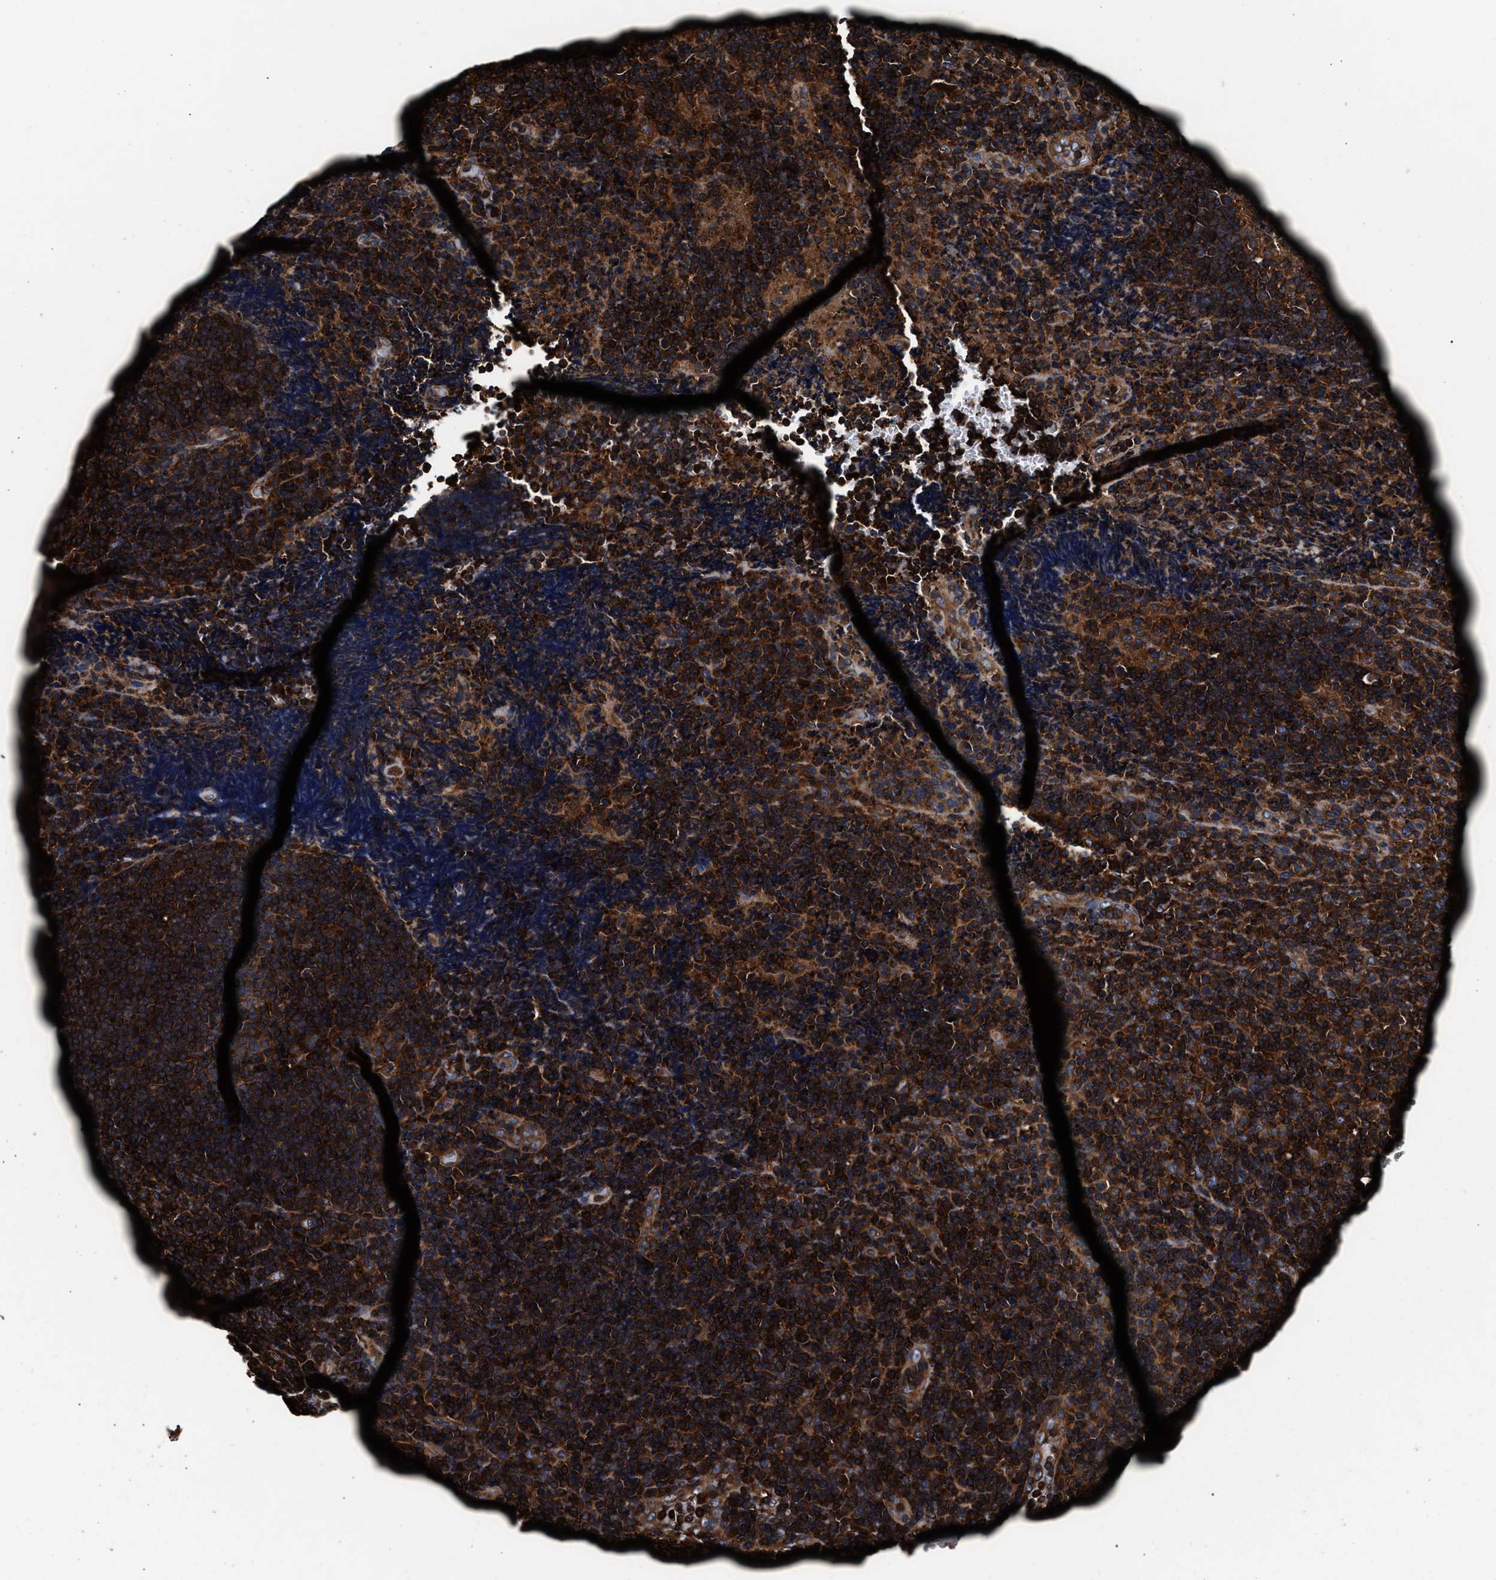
{"staining": {"intensity": "strong", "quantity": ">75%", "location": "cytoplasmic/membranous"}, "tissue": "lymphoma", "cell_type": "Tumor cells", "image_type": "cancer", "snomed": [{"axis": "morphology", "description": "Malignant lymphoma, non-Hodgkin's type, High grade"}, {"axis": "topography", "description": "Tonsil"}], "caption": "Immunohistochemical staining of lymphoma reveals high levels of strong cytoplasmic/membranous protein positivity in about >75% of tumor cells.", "gene": "KYAT1", "patient": {"sex": "female", "age": 36}}